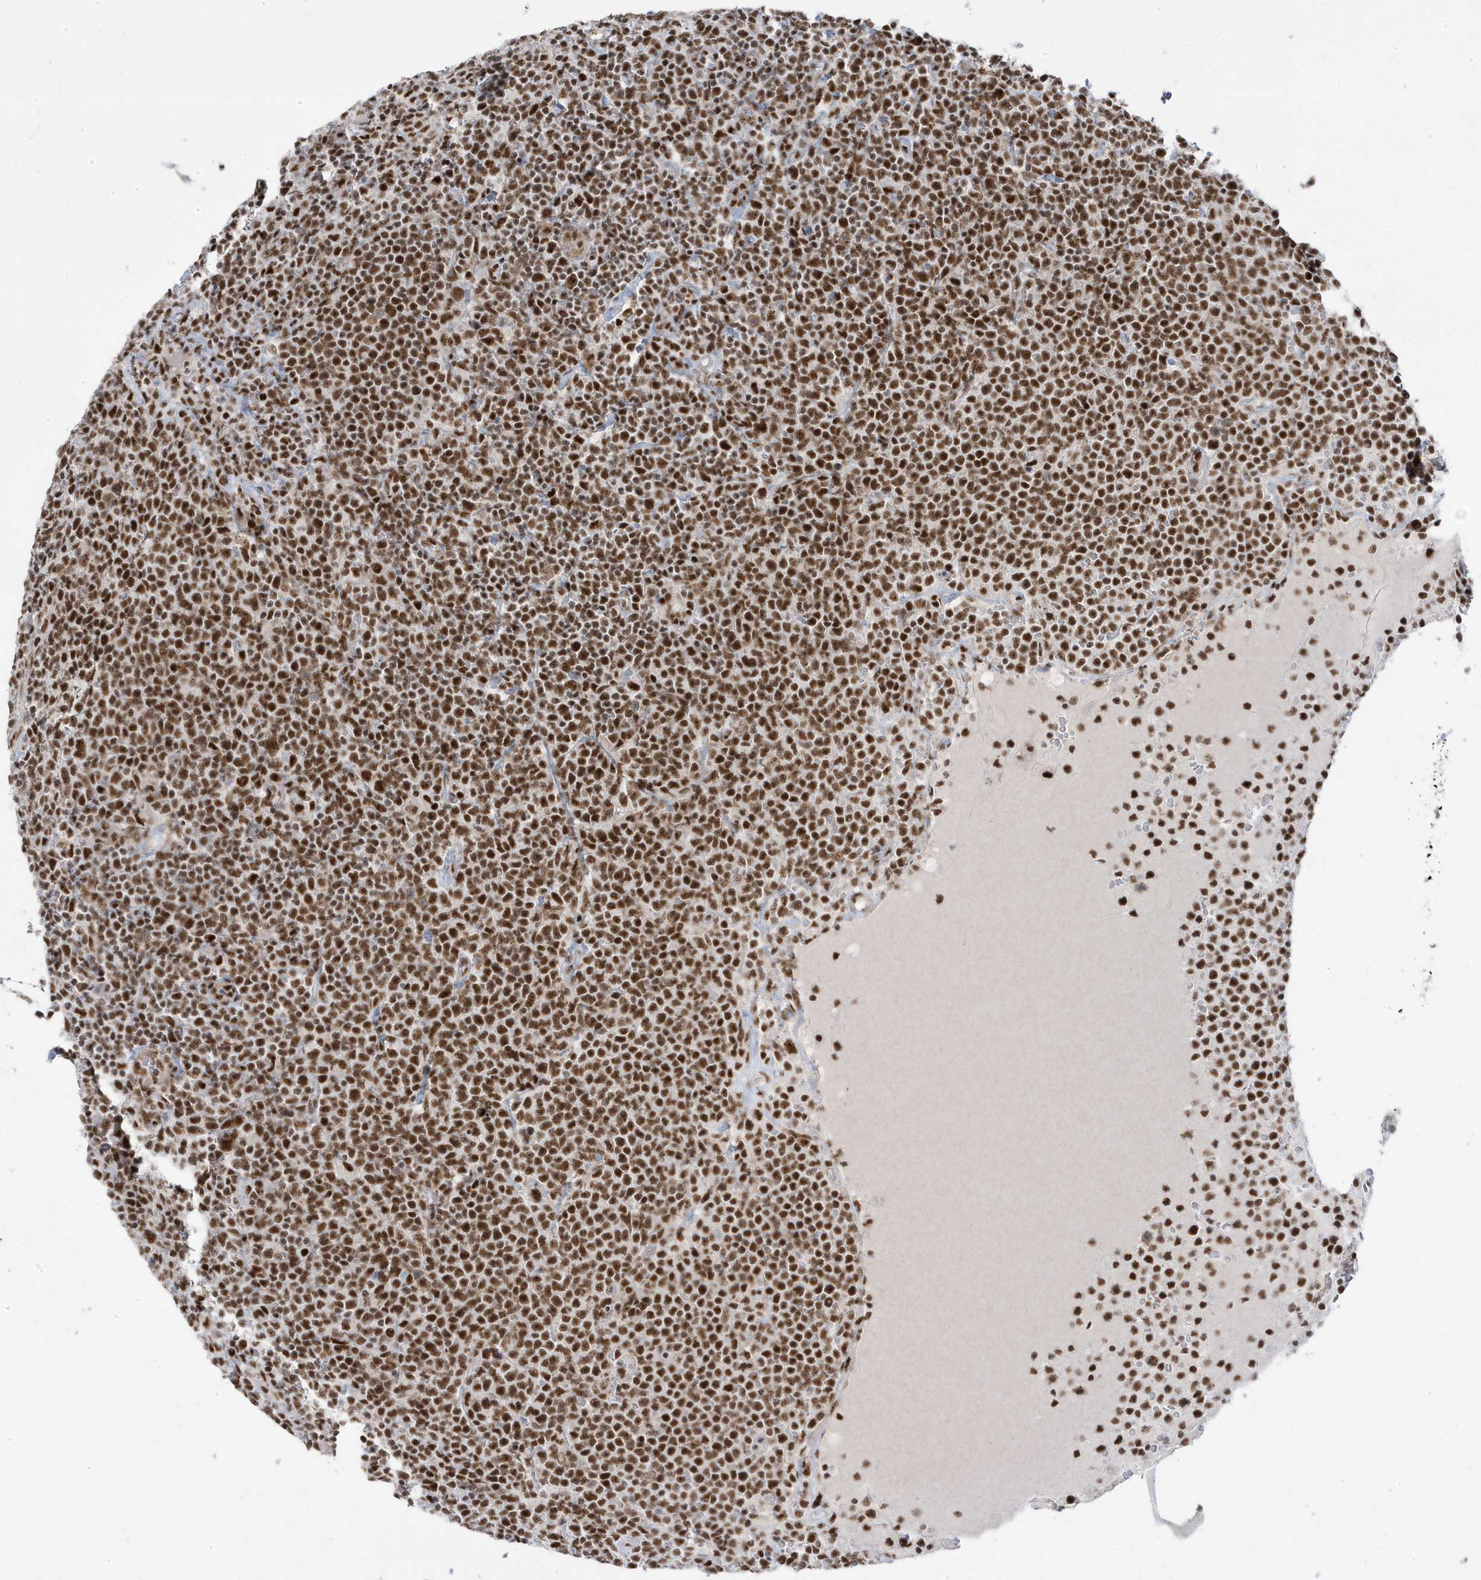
{"staining": {"intensity": "strong", "quantity": ">75%", "location": "nuclear"}, "tissue": "lymphoma", "cell_type": "Tumor cells", "image_type": "cancer", "snomed": [{"axis": "morphology", "description": "Malignant lymphoma, non-Hodgkin's type, High grade"}, {"axis": "topography", "description": "Lymph node"}], "caption": "Brown immunohistochemical staining in human high-grade malignant lymphoma, non-Hodgkin's type displays strong nuclear staining in about >75% of tumor cells.", "gene": "MTREX", "patient": {"sex": "male", "age": 61}}